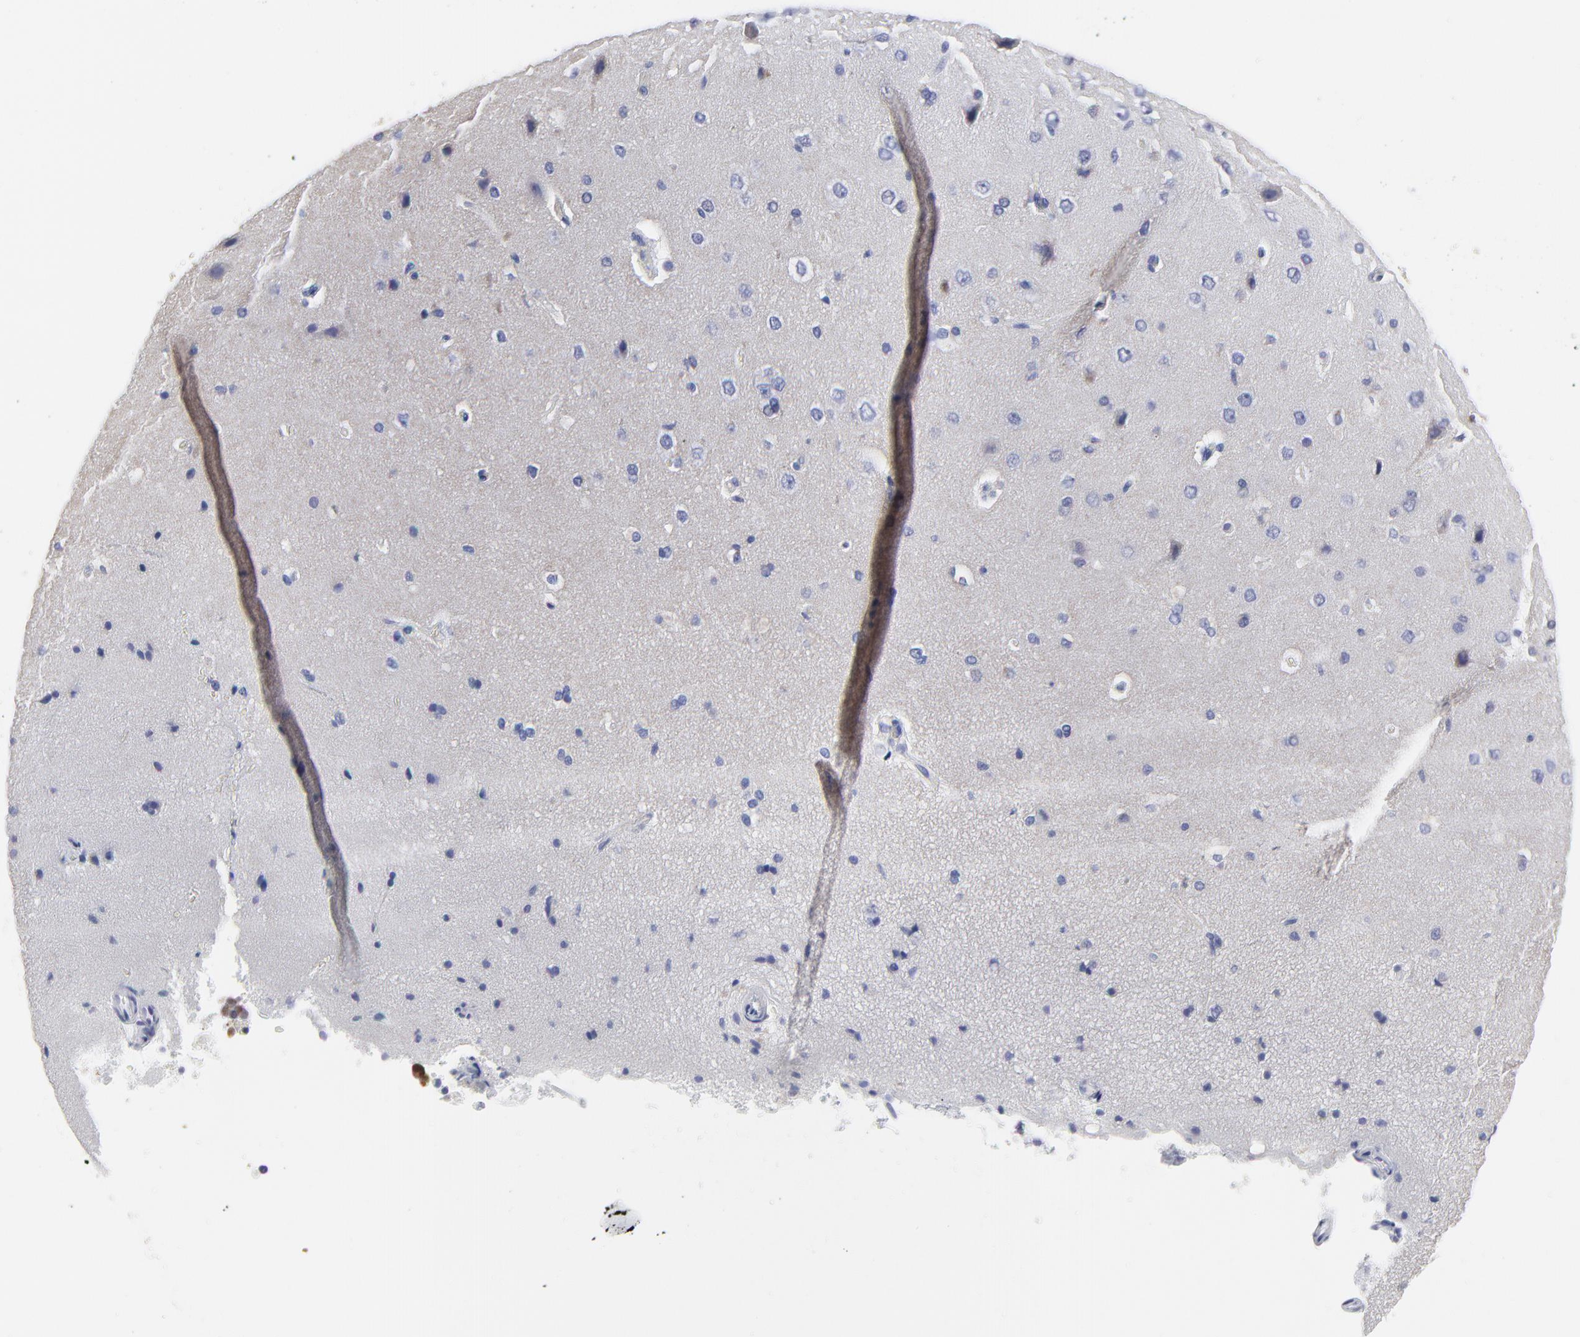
{"staining": {"intensity": "negative", "quantity": "none", "location": "none"}, "tissue": "cerebral cortex", "cell_type": "Endothelial cells", "image_type": "normal", "snomed": [{"axis": "morphology", "description": "Normal tissue, NOS"}, {"axis": "topography", "description": "Cerebral cortex"}], "caption": "DAB immunohistochemical staining of benign cerebral cortex displays no significant staining in endothelial cells. (DAB IHC with hematoxylin counter stain).", "gene": "NCAPH", "patient": {"sex": "female", "age": 45}}